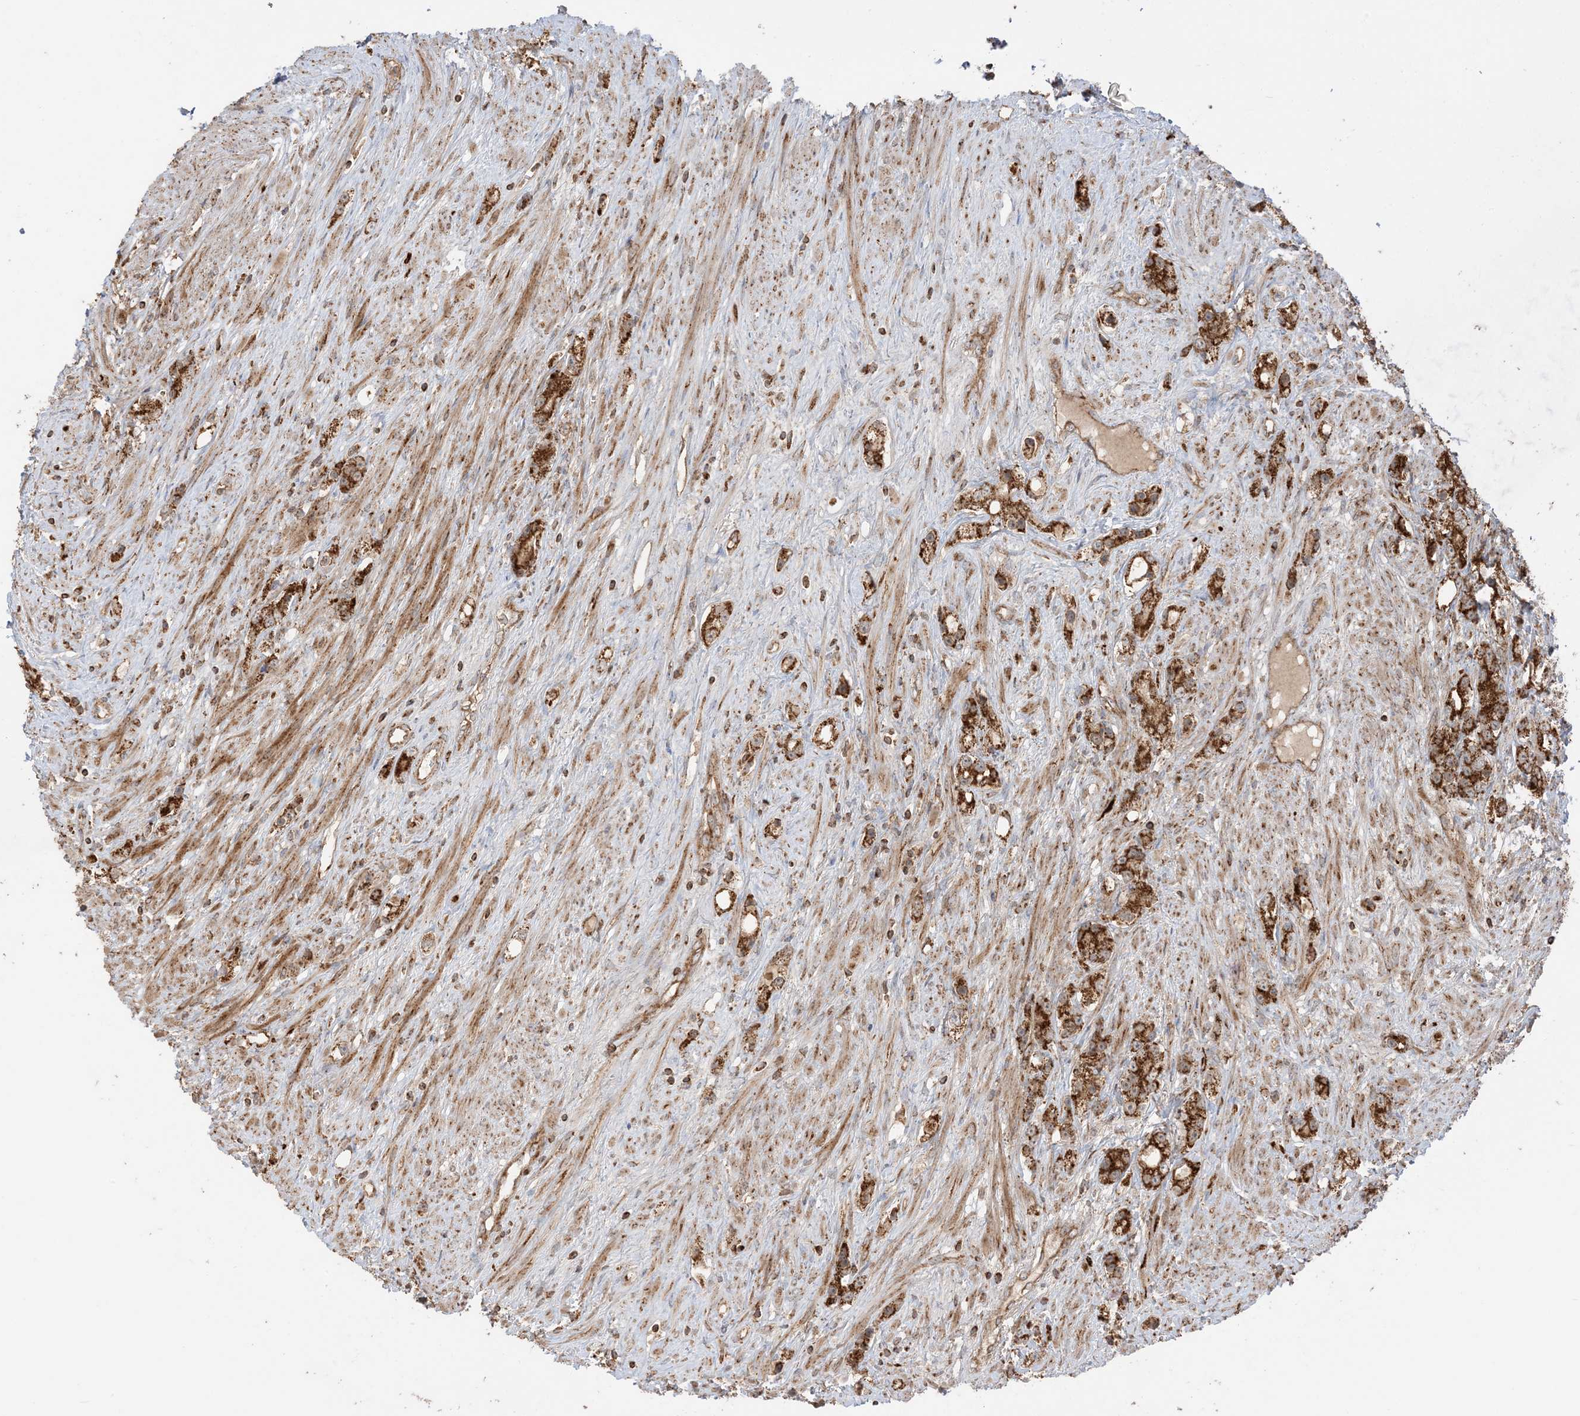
{"staining": {"intensity": "strong", "quantity": ">75%", "location": "cytoplasmic/membranous"}, "tissue": "prostate cancer", "cell_type": "Tumor cells", "image_type": "cancer", "snomed": [{"axis": "morphology", "description": "Adenocarcinoma, High grade"}, {"axis": "topography", "description": "Prostate"}], "caption": "Immunohistochemistry (DAB (3,3'-diaminobenzidine)) staining of human adenocarcinoma (high-grade) (prostate) displays strong cytoplasmic/membranous protein staining in about >75% of tumor cells. Immunohistochemistry stains the protein in brown and the nuclei are stained blue.", "gene": "N4BP3", "patient": {"sex": "male", "age": 63}}